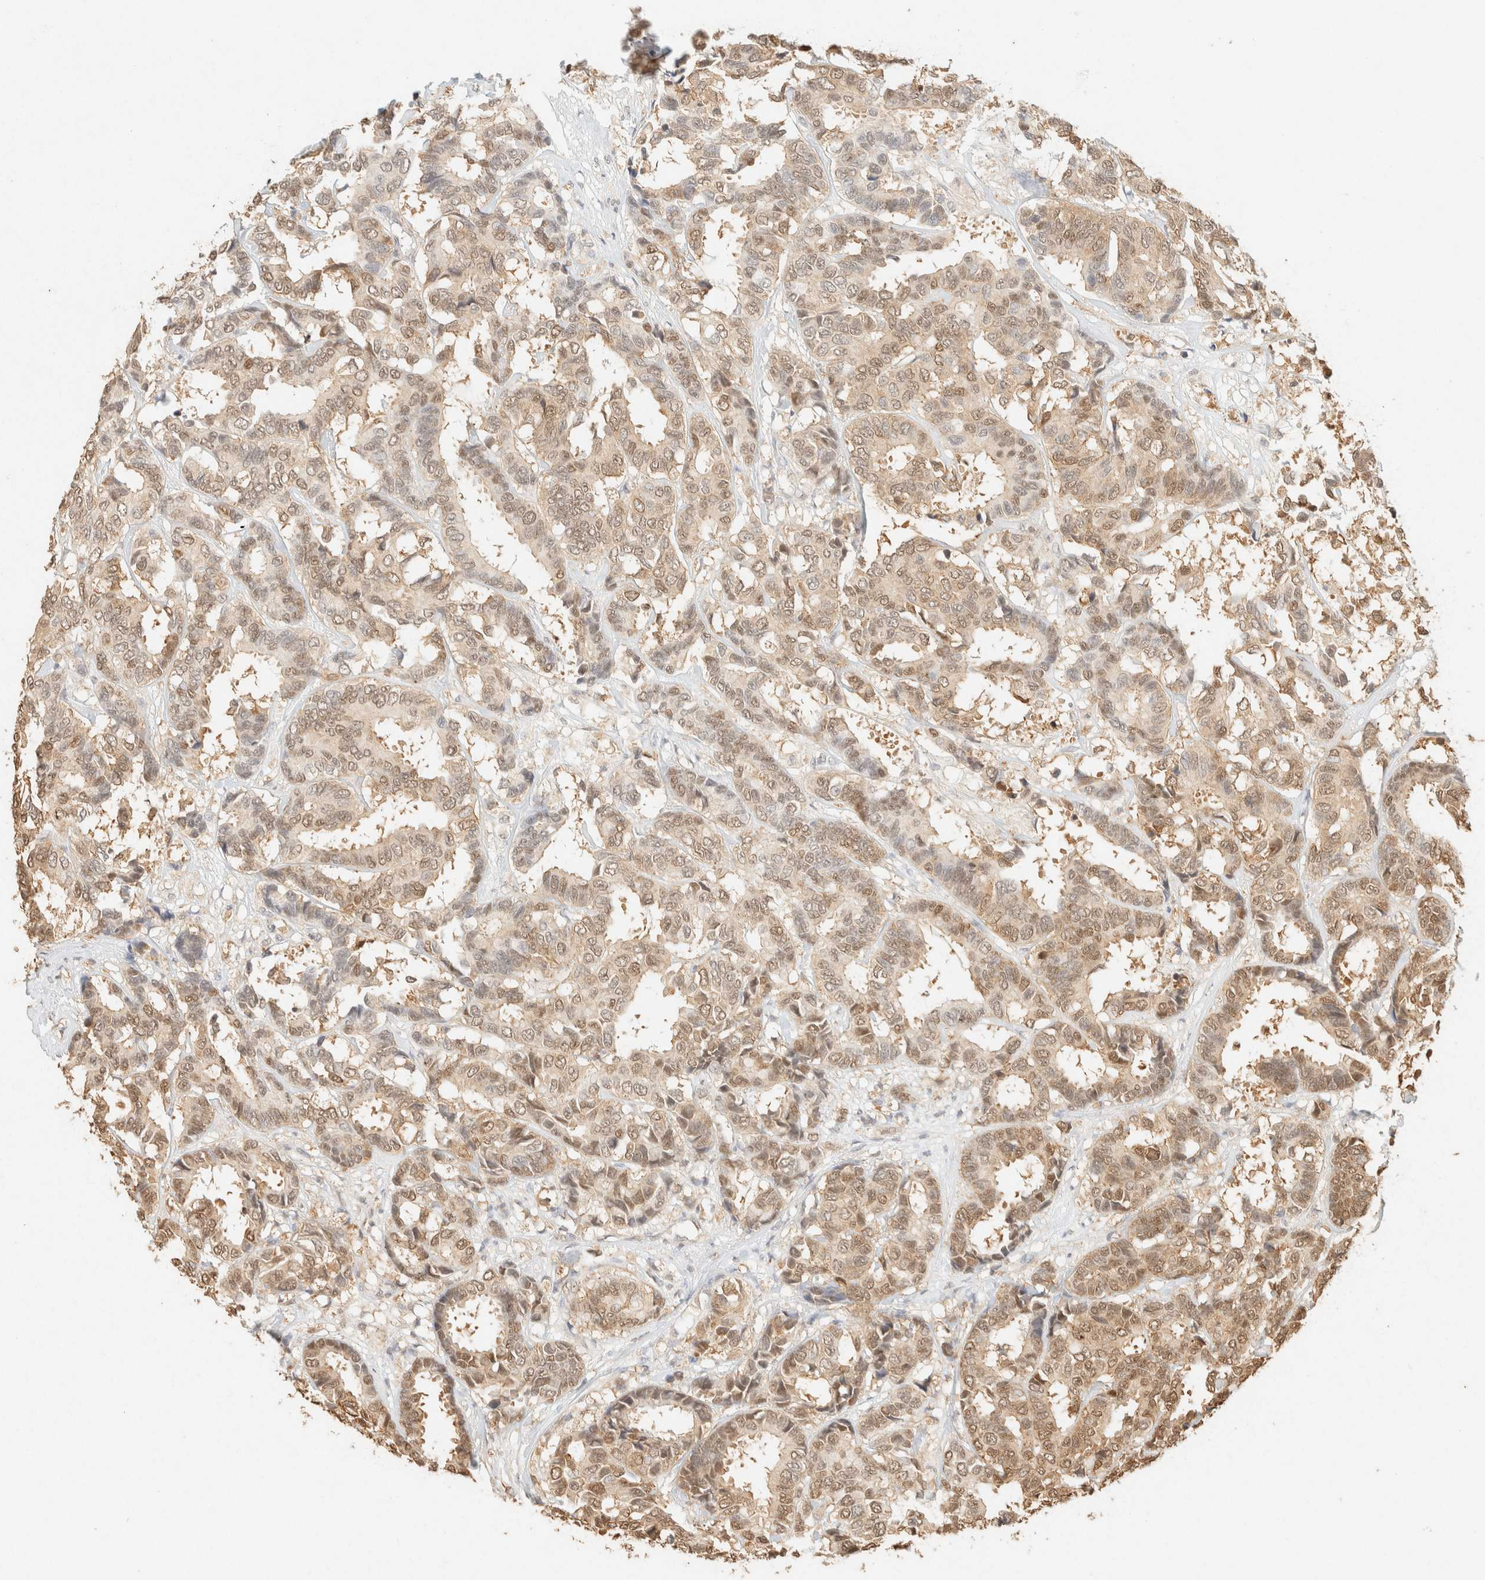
{"staining": {"intensity": "weak", "quantity": ">75%", "location": "cytoplasmic/membranous,nuclear"}, "tissue": "breast cancer", "cell_type": "Tumor cells", "image_type": "cancer", "snomed": [{"axis": "morphology", "description": "Duct carcinoma"}, {"axis": "topography", "description": "Breast"}], "caption": "Weak cytoplasmic/membranous and nuclear protein expression is seen in approximately >75% of tumor cells in intraductal carcinoma (breast).", "gene": "S100A13", "patient": {"sex": "female", "age": 87}}